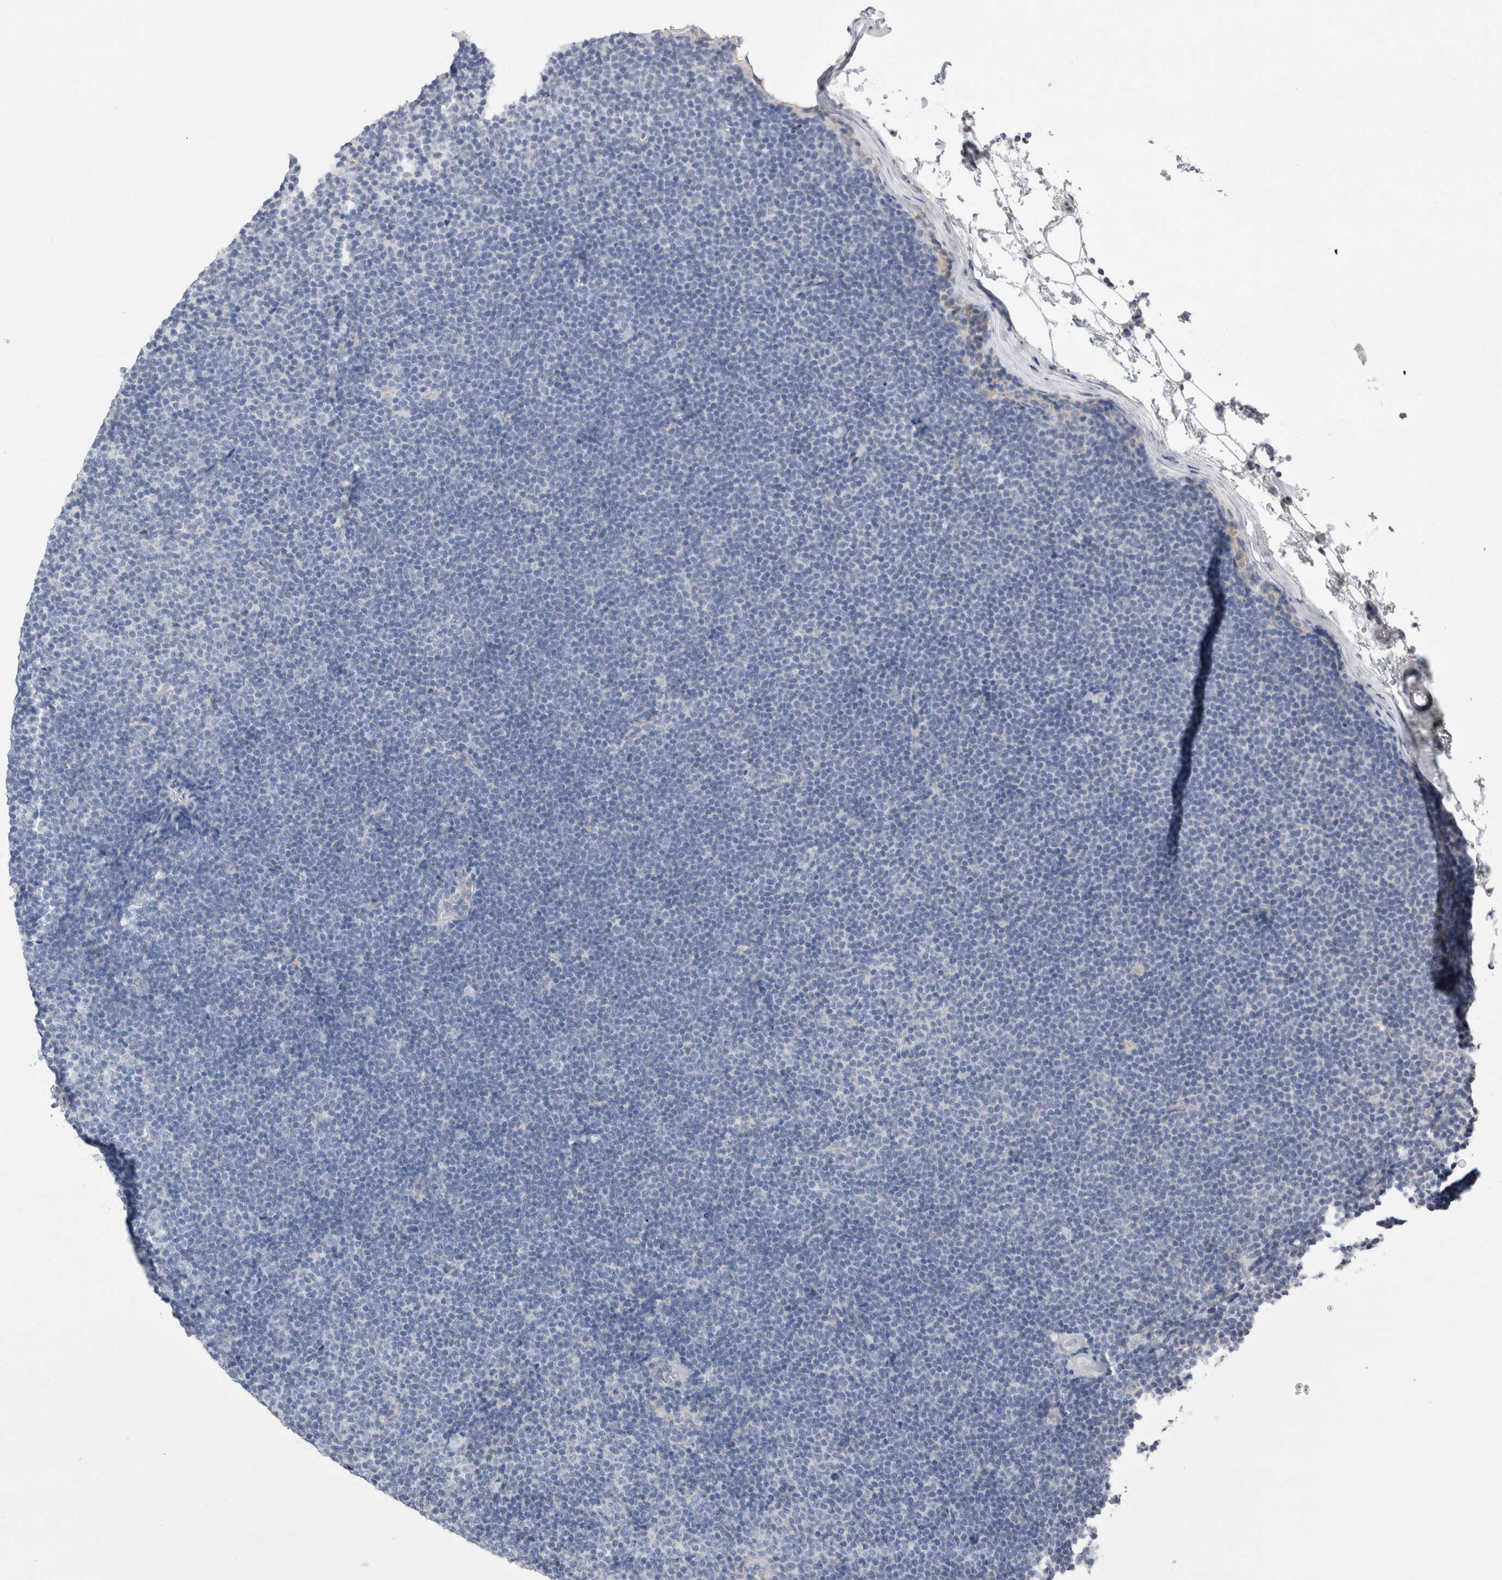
{"staining": {"intensity": "negative", "quantity": "none", "location": "none"}, "tissue": "lymphoma", "cell_type": "Tumor cells", "image_type": "cancer", "snomed": [{"axis": "morphology", "description": "Malignant lymphoma, non-Hodgkin's type, Low grade"}, {"axis": "topography", "description": "Lymph node"}], "caption": "This is an IHC micrograph of lymphoma. There is no staining in tumor cells.", "gene": "REG1A", "patient": {"sex": "female", "age": 53}}